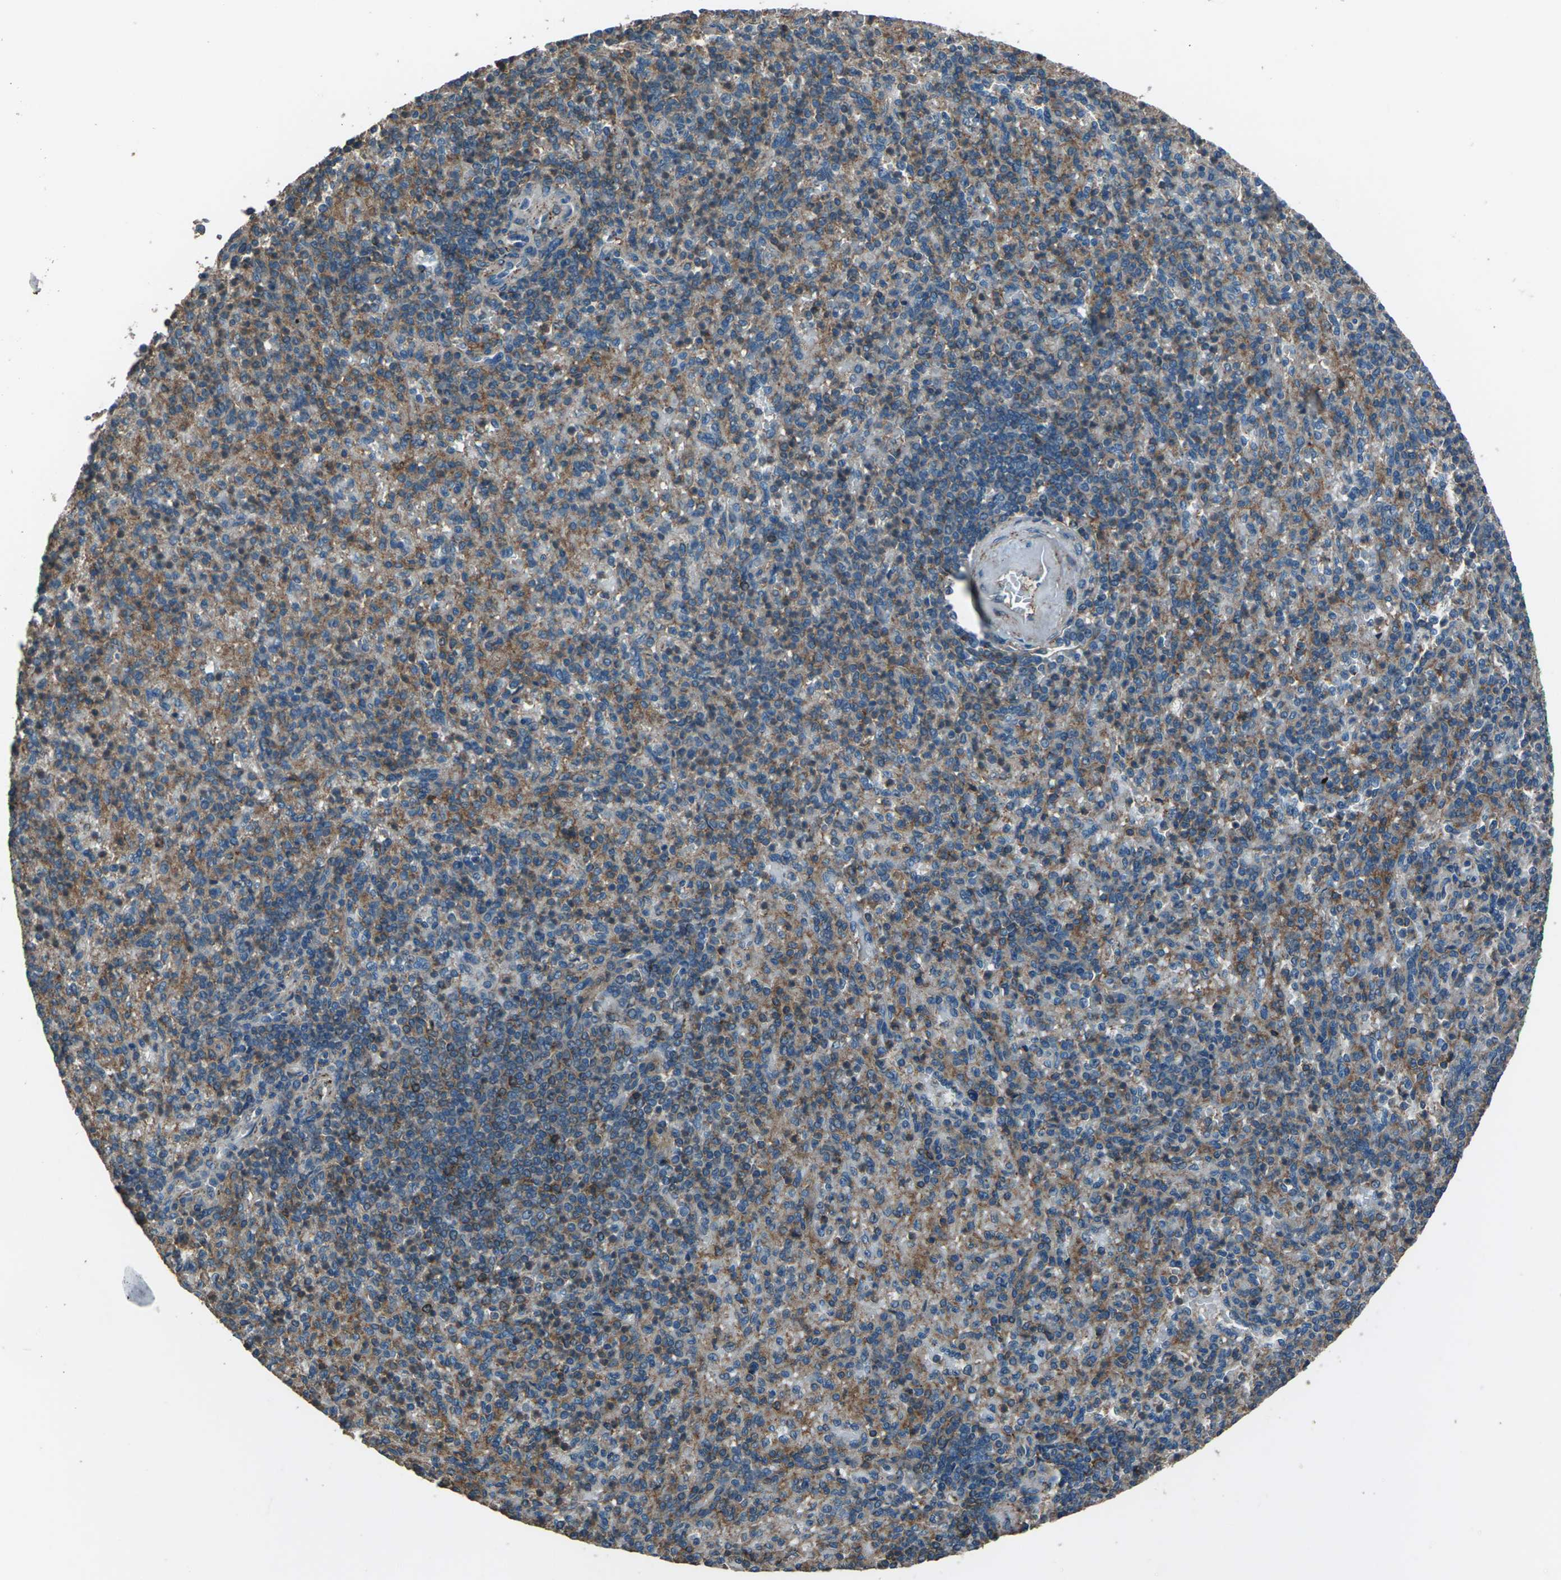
{"staining": {"intensity": "moderate", "quantity": "25%-75%", "location": "cytoplasmic/membranous"}, "tissue": "spleen", "cell_type": "Cells in red pulp", "image_type": "normal", "snomed": [{"axis": "morphology", "description": "Normal tissue, NOS"}, {"axis": "topography", "description": "Spleen"}], "caption": "Protein analysis of unremarkable spleen reveals moderate cytoplasmic/membranous expression in about 25%-75% of cells in red pulp.", "gene": "CMTM4", "patient": {"sex": "female", "age": 74}}